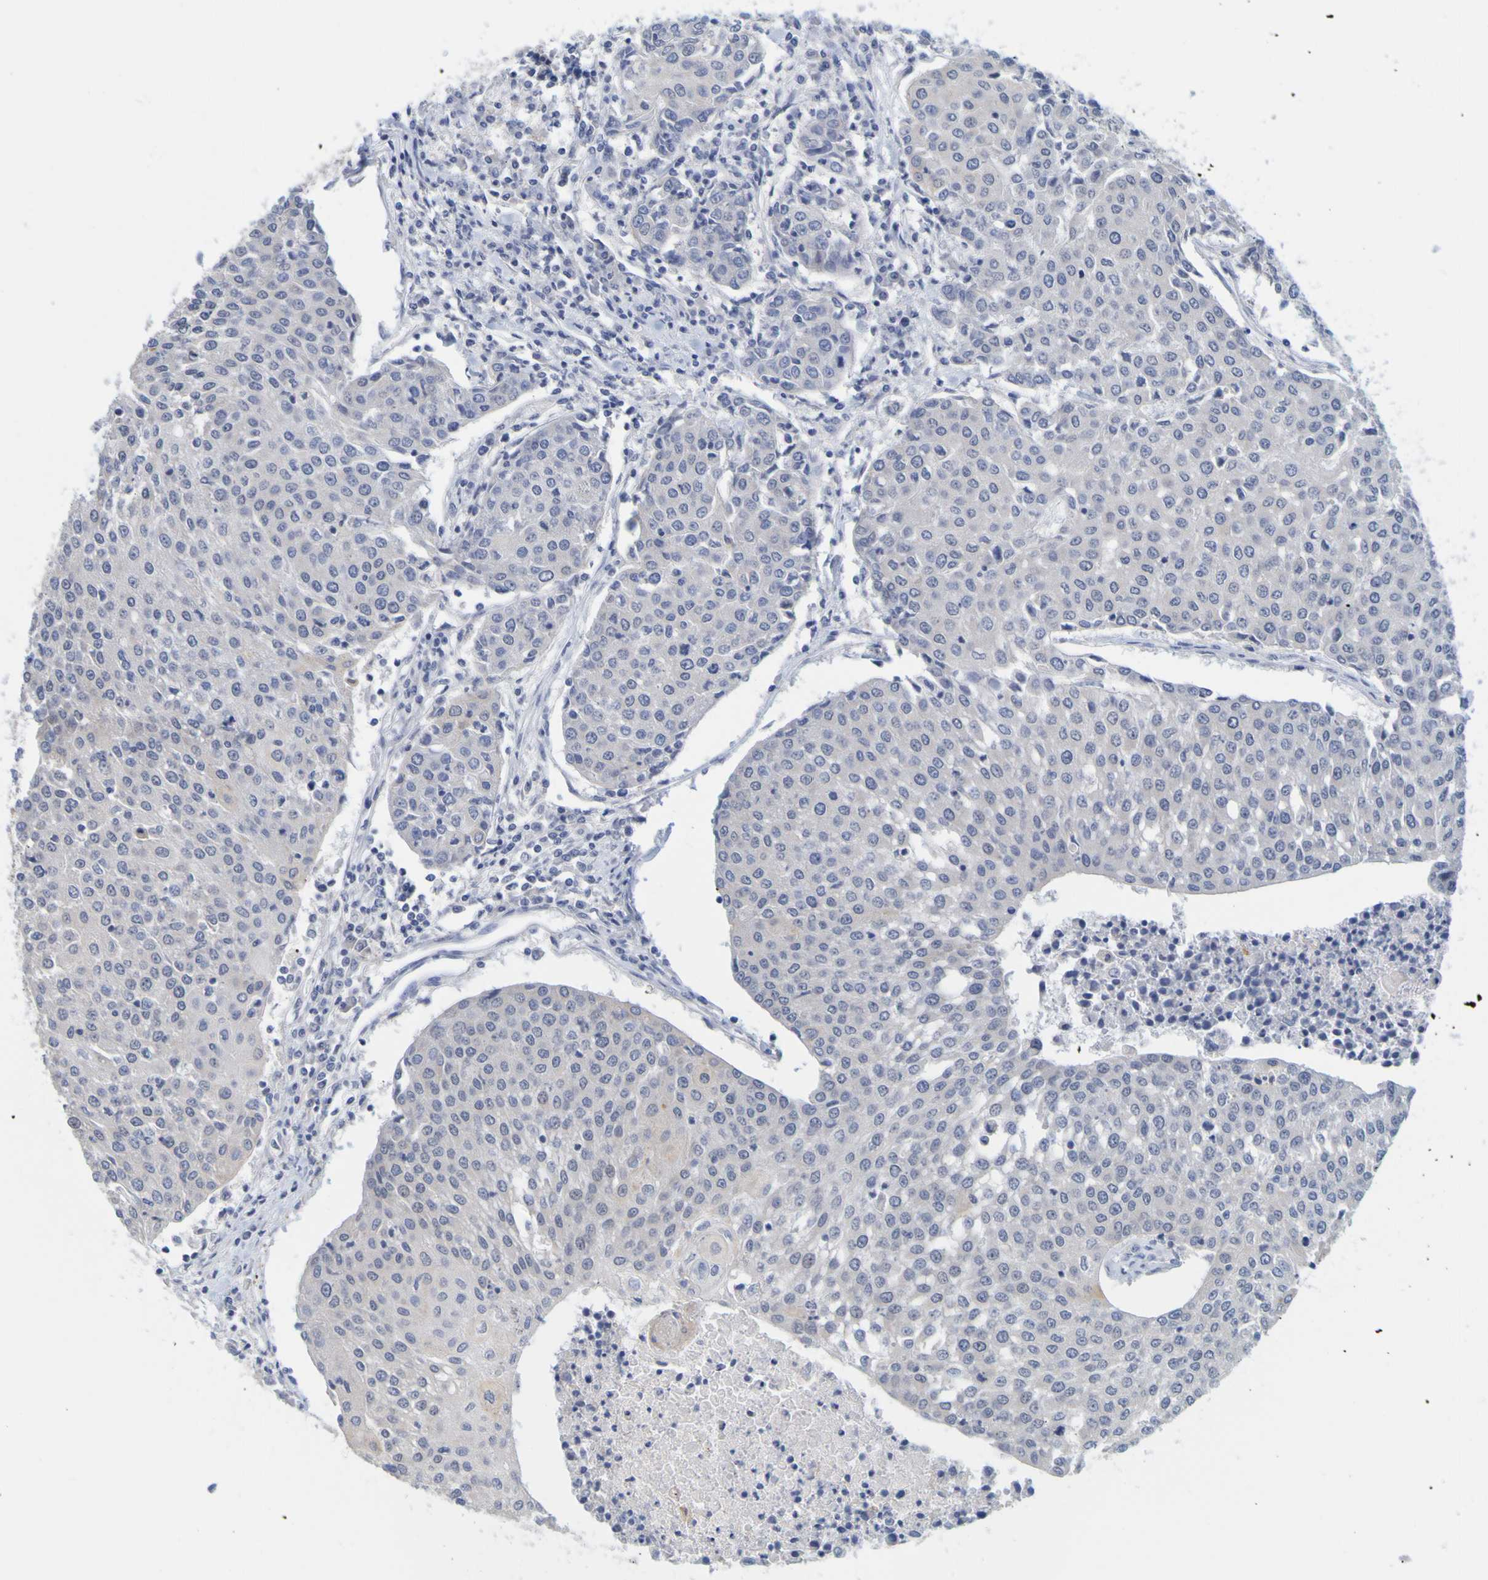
{"staining": {"intensity": "negative", "quantity": "none", "location": "none"}, "tissue": "urothelial cancer", "cell_type": "Tumor cells", "image_type": "cancer", "snomed": [{"axis": "morphology", "description": "Urothelial carcinoma, High grade"}, {"axis": "topography", "description": "Urinary bladder"}], "caption": "This photomicrograph is of urothelial cancer stained with immunohistochemistry to label a protein in brown with the nuclei are counter-stained blue. There is no positivity in tumor cells. Nuclei are stained in blue.", "gene": "ENDOU", "patient": {"sex": "female", "age": 85}}